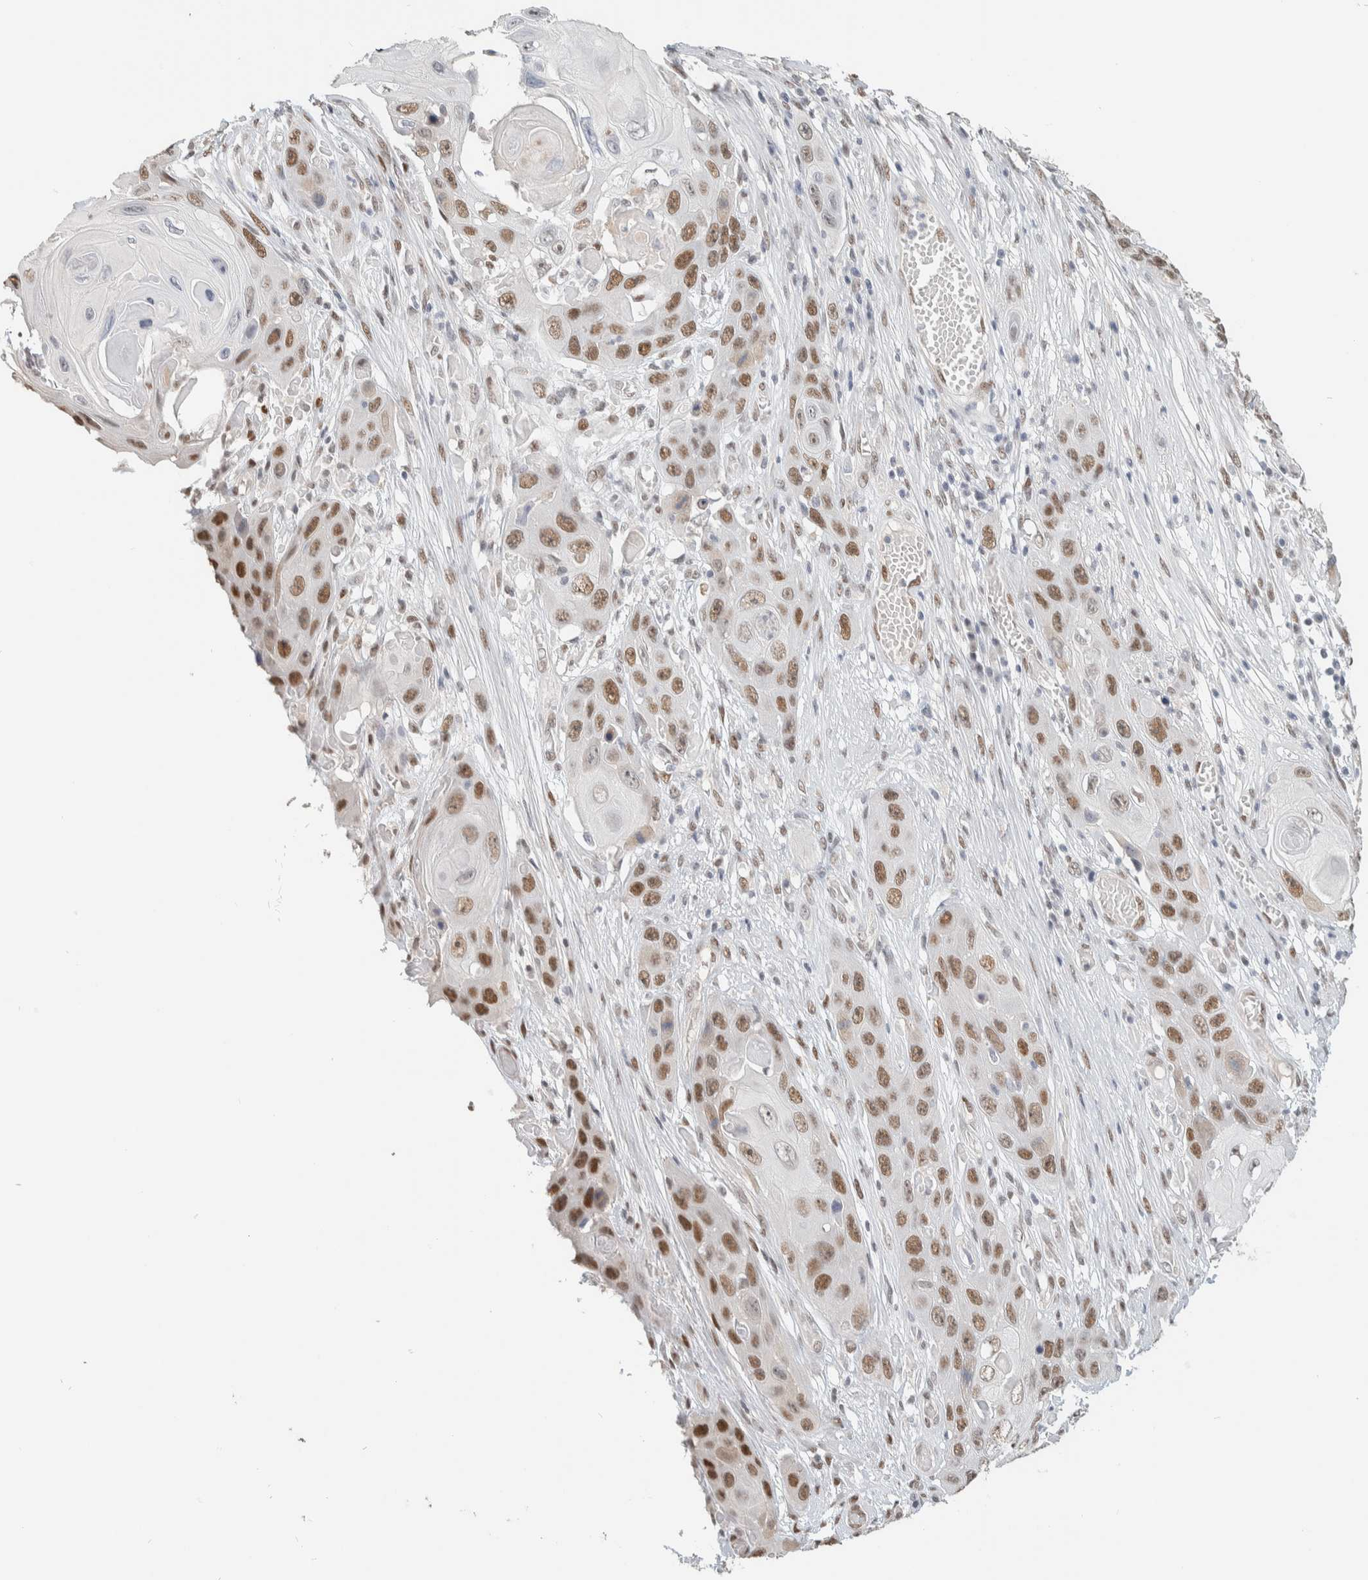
{"staining": {"intensity": "moderate", "quantity": ">75%", "location": "nuclear"}, "tissue": "skin cancer", "cell_type": "Tumor cells", "image_type": "cancer", "snomed": [{"axis": "morphology", "description": "Squamous cell carcinoma, NOS"}, {"axis": "topography", "description": "Skin"}], "caption": "A brown stain highlights moderate nuclear expression of a protein in human skin cancer (squamous cell carcinoma) tumor cells.", "gene": "PUS7", "patient": {"sex": "male", "age": 55}}